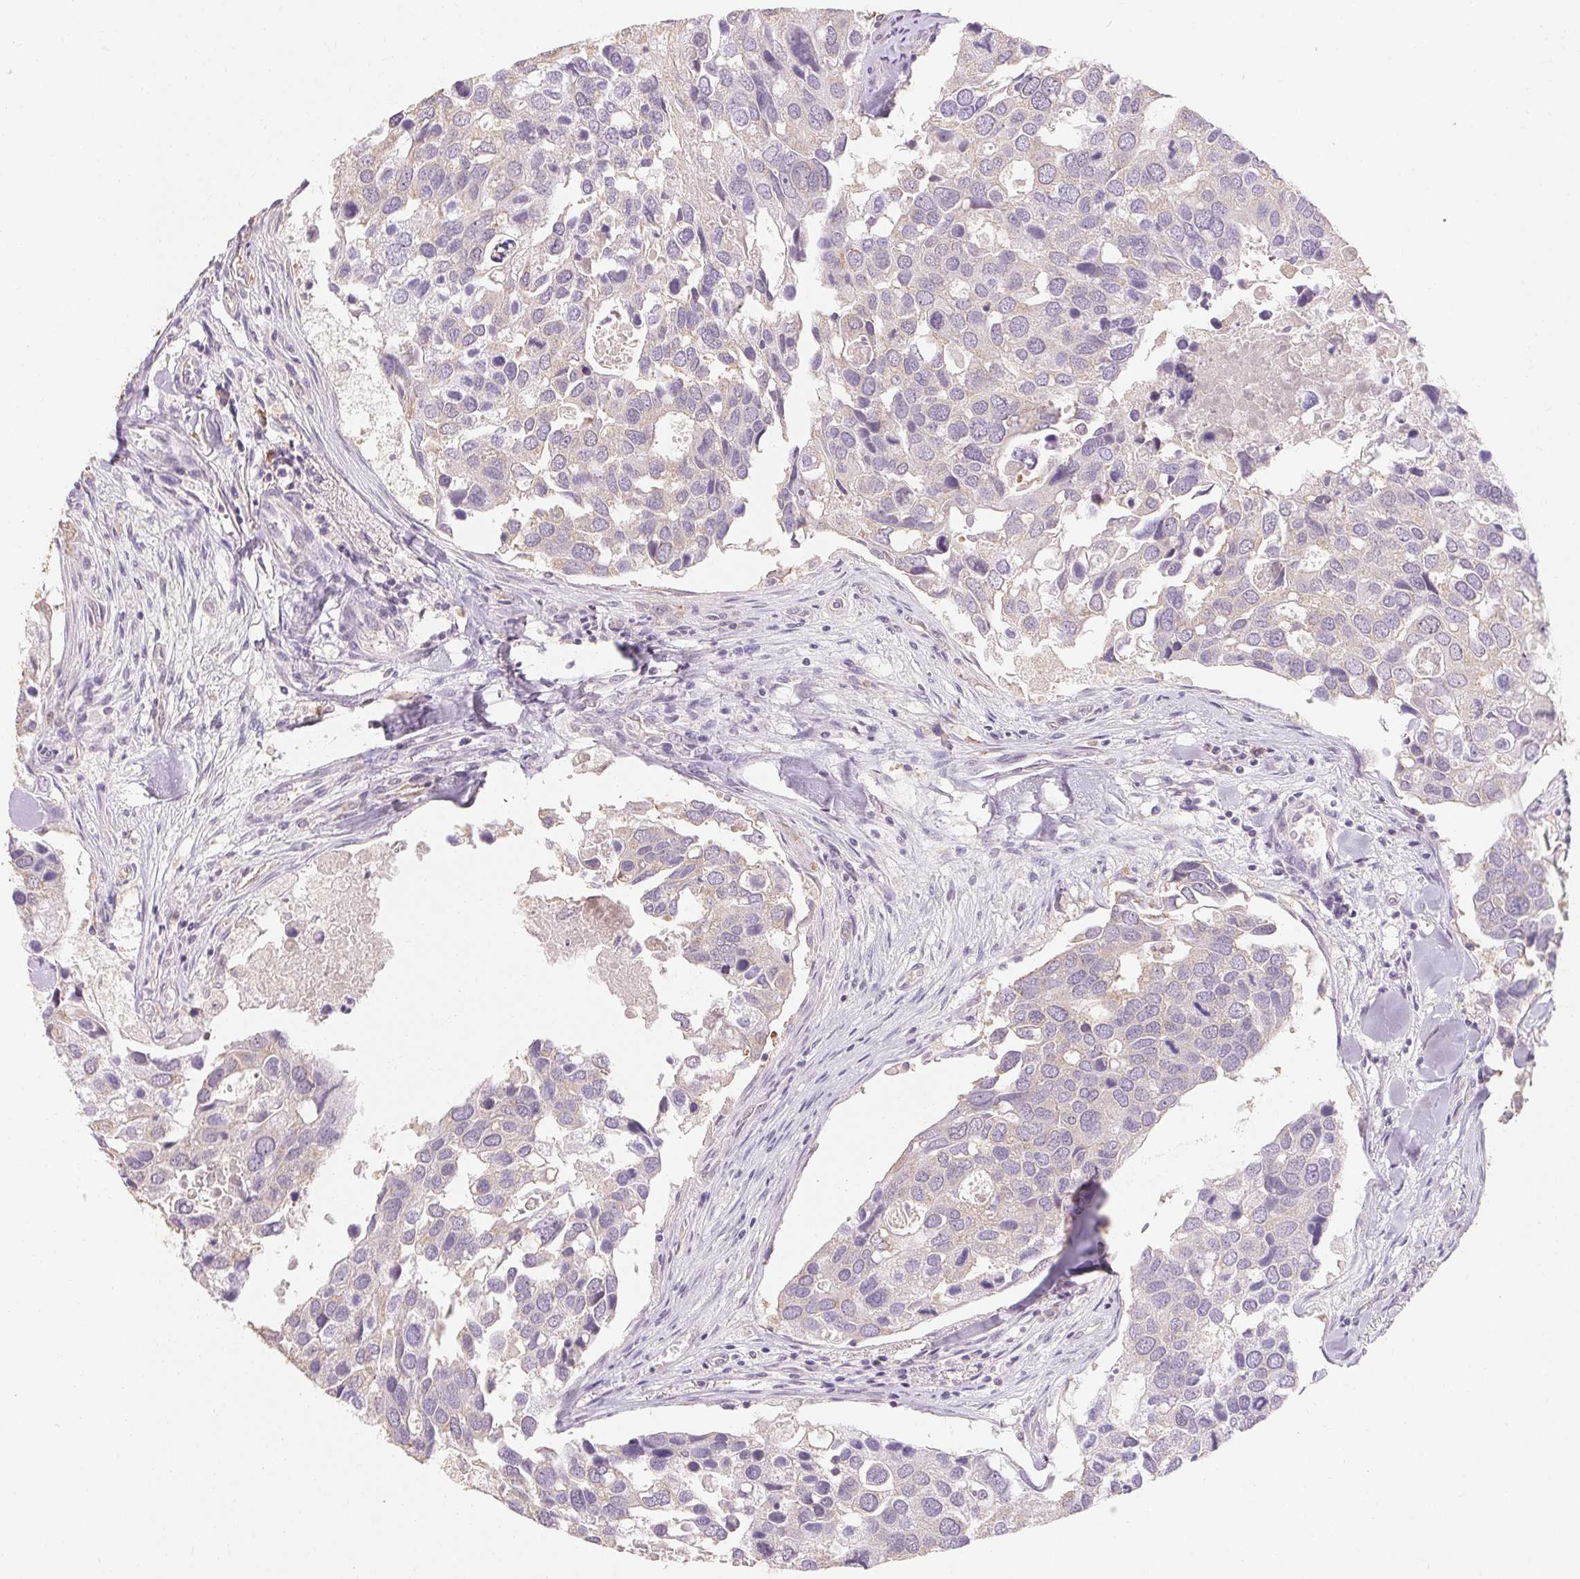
{"staining": {"intensity": "negative", "quantity": "none", "location": "none"}, "tissue": "breast cancer", "cell_type": "Tumor cells", "image_type": "cancer", "snomed": [{"axis": "morphology", "description": "Duct carcinoma"}, {"axis": "topography", "description": "Breast"}], "caption": "This is an IHC photomicrograph of human breast cancer. There is no staining in tumor cells.", "gene": "MAP7D2", "patient": {"sex": "female", "age": 83}}